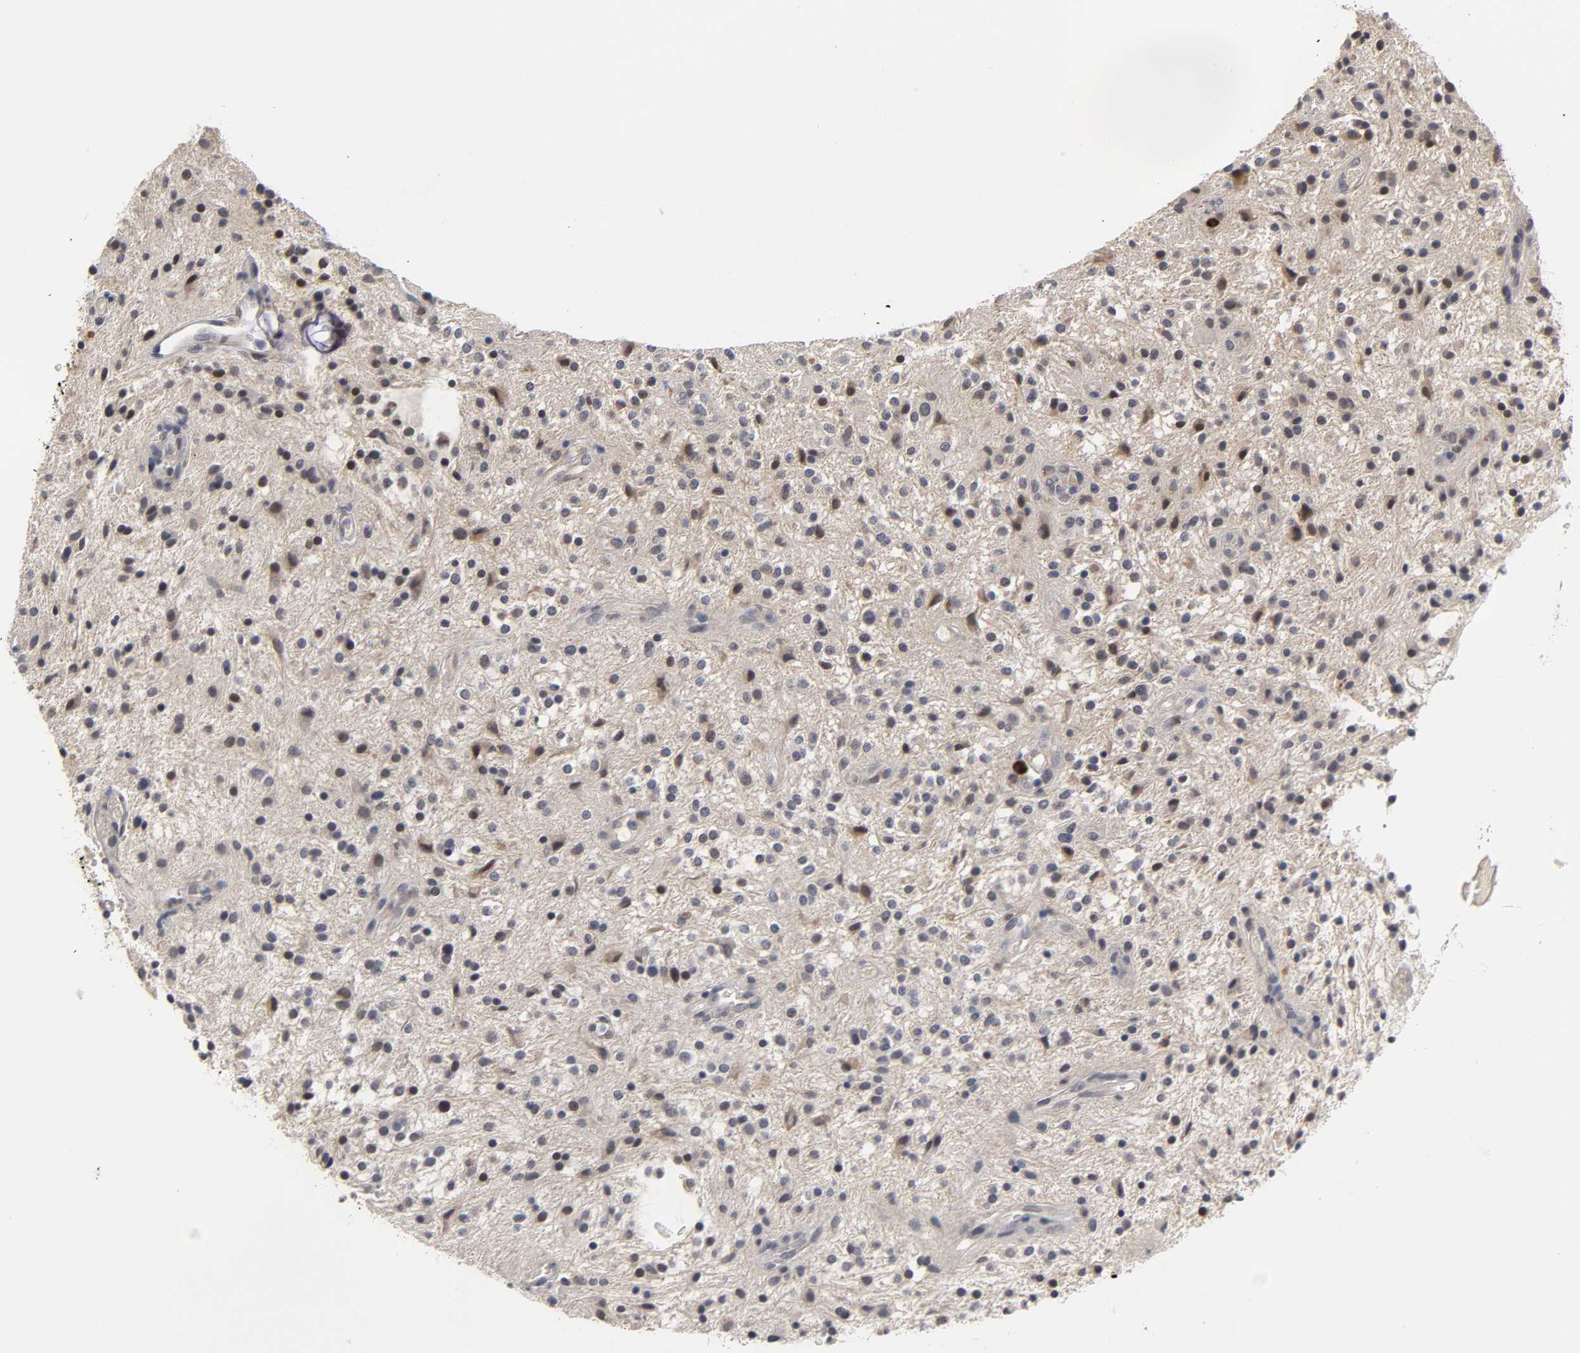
{"staining": {"intensity": "moderate", "quantity": "25%-75%", "location": "cytoplasmic/membranous,nuclear"}, "tissue": "glioma", "cell_type": "Tumor cells", "image_type": "cancer", "snomed": [{"axis": "morphology", "description": "Glioma, malignant, NOS"}, {"axis": "topography", "description": "Cerebellum"}], "caption": "The micrograph reveals staining of malignant glioma, revealing moderate cytoplasmic/membranous and nuclear protein staining (brown color) within tumor cells.", "gene": "GSTZ1", "patient": {"sex": "female", "age": 10}}